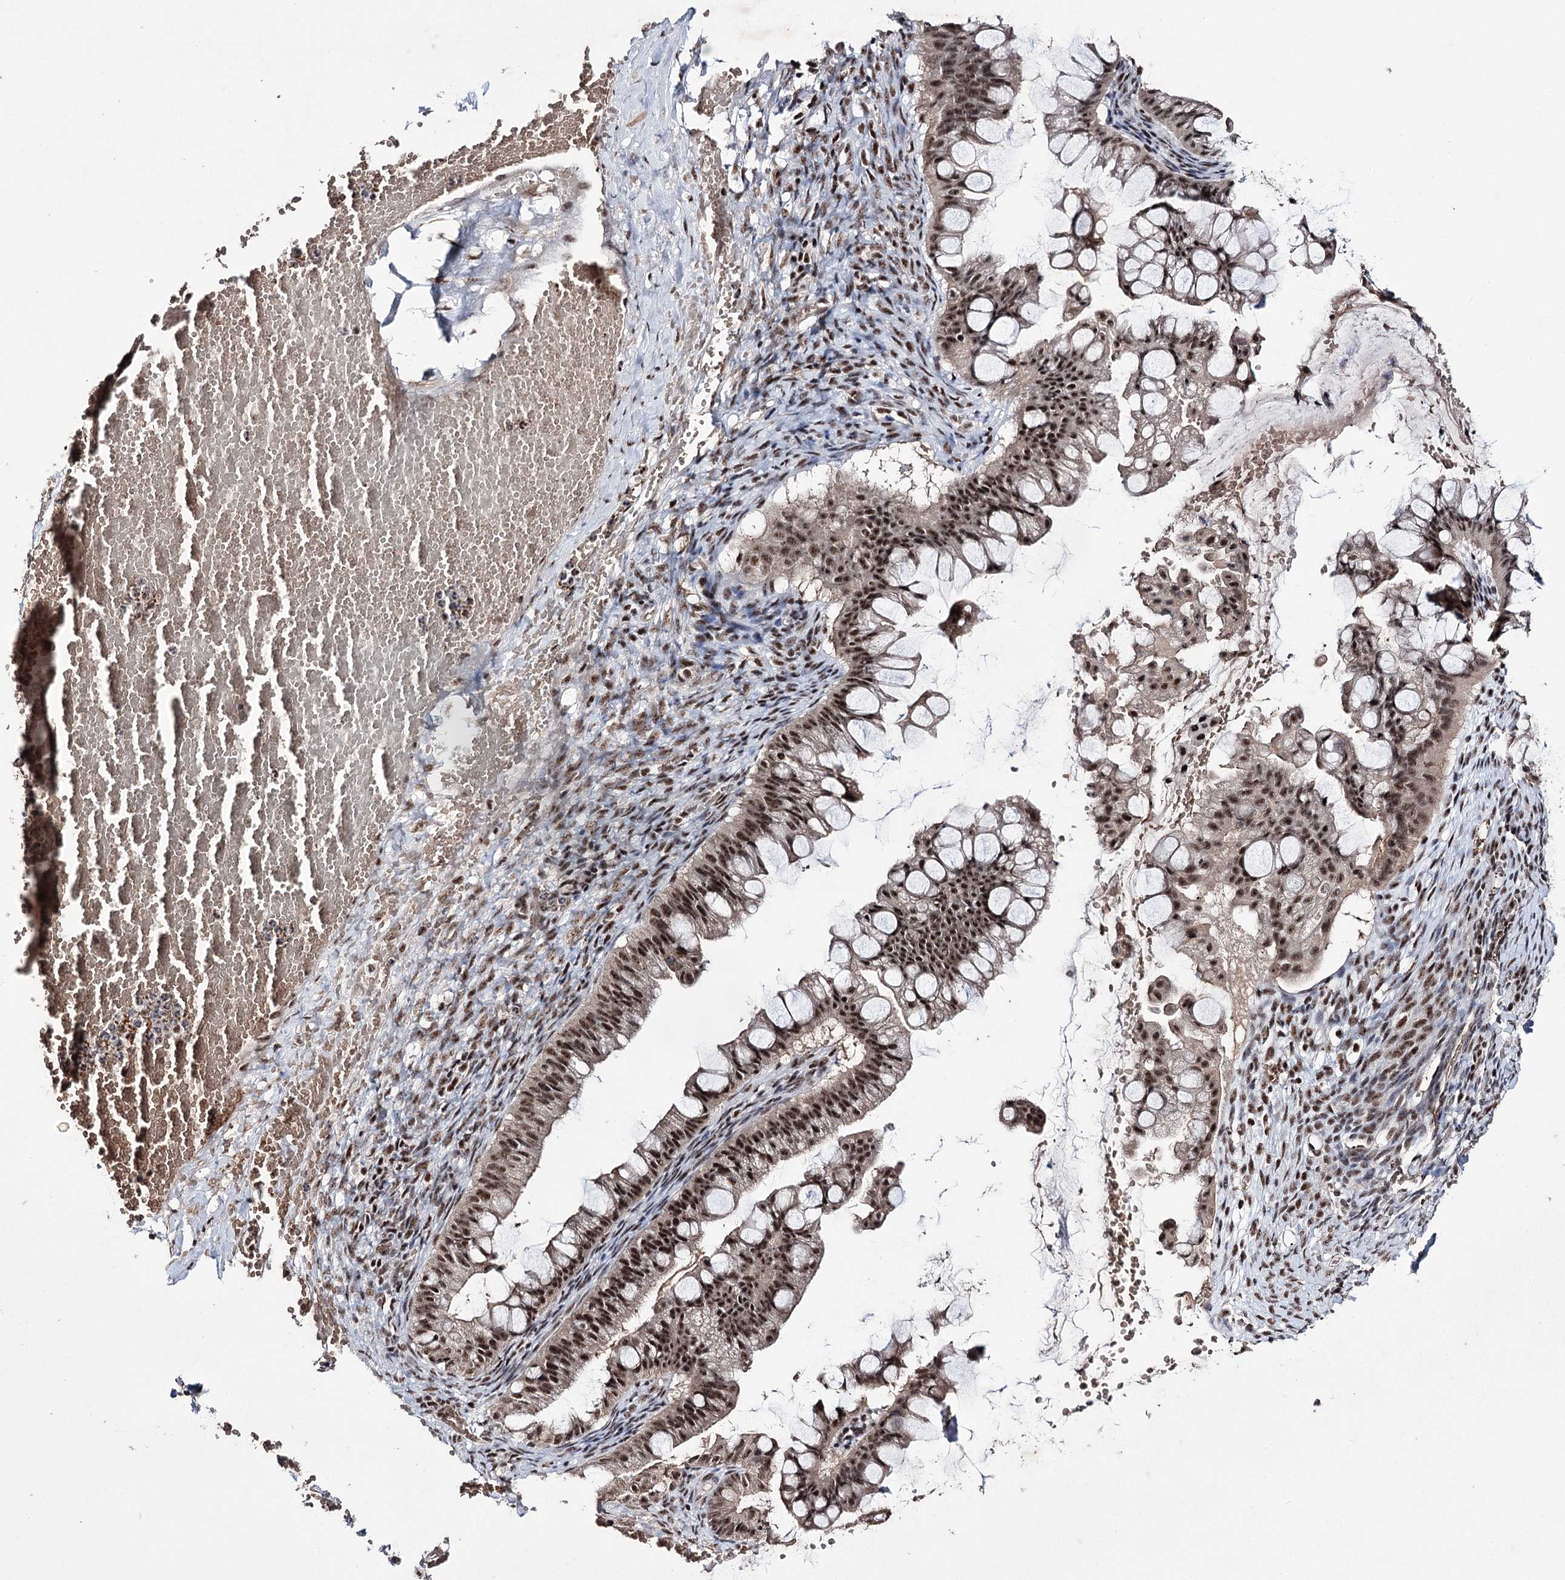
{"staining": {"intensity": "strong", "quantity": ">75%", "location": "nuclear"}, "tissue": "ovarian cancer", "cell_type": "Tumor cells", "image_type": "cancer", "snomed": [{"axis": "morphology", "description": "Cystadenocarcinoma, mucinous, NOS"}, {"axis": "topography", "description": "Ovary"}], "caption": "A brown stain highlights strong nuclear expression of a protein in human mucinous cystadenocarcinoma (ovarian) tumor cells.", "gene": "PRPF40A", "patient": {"sex": "female", "age": 73}}